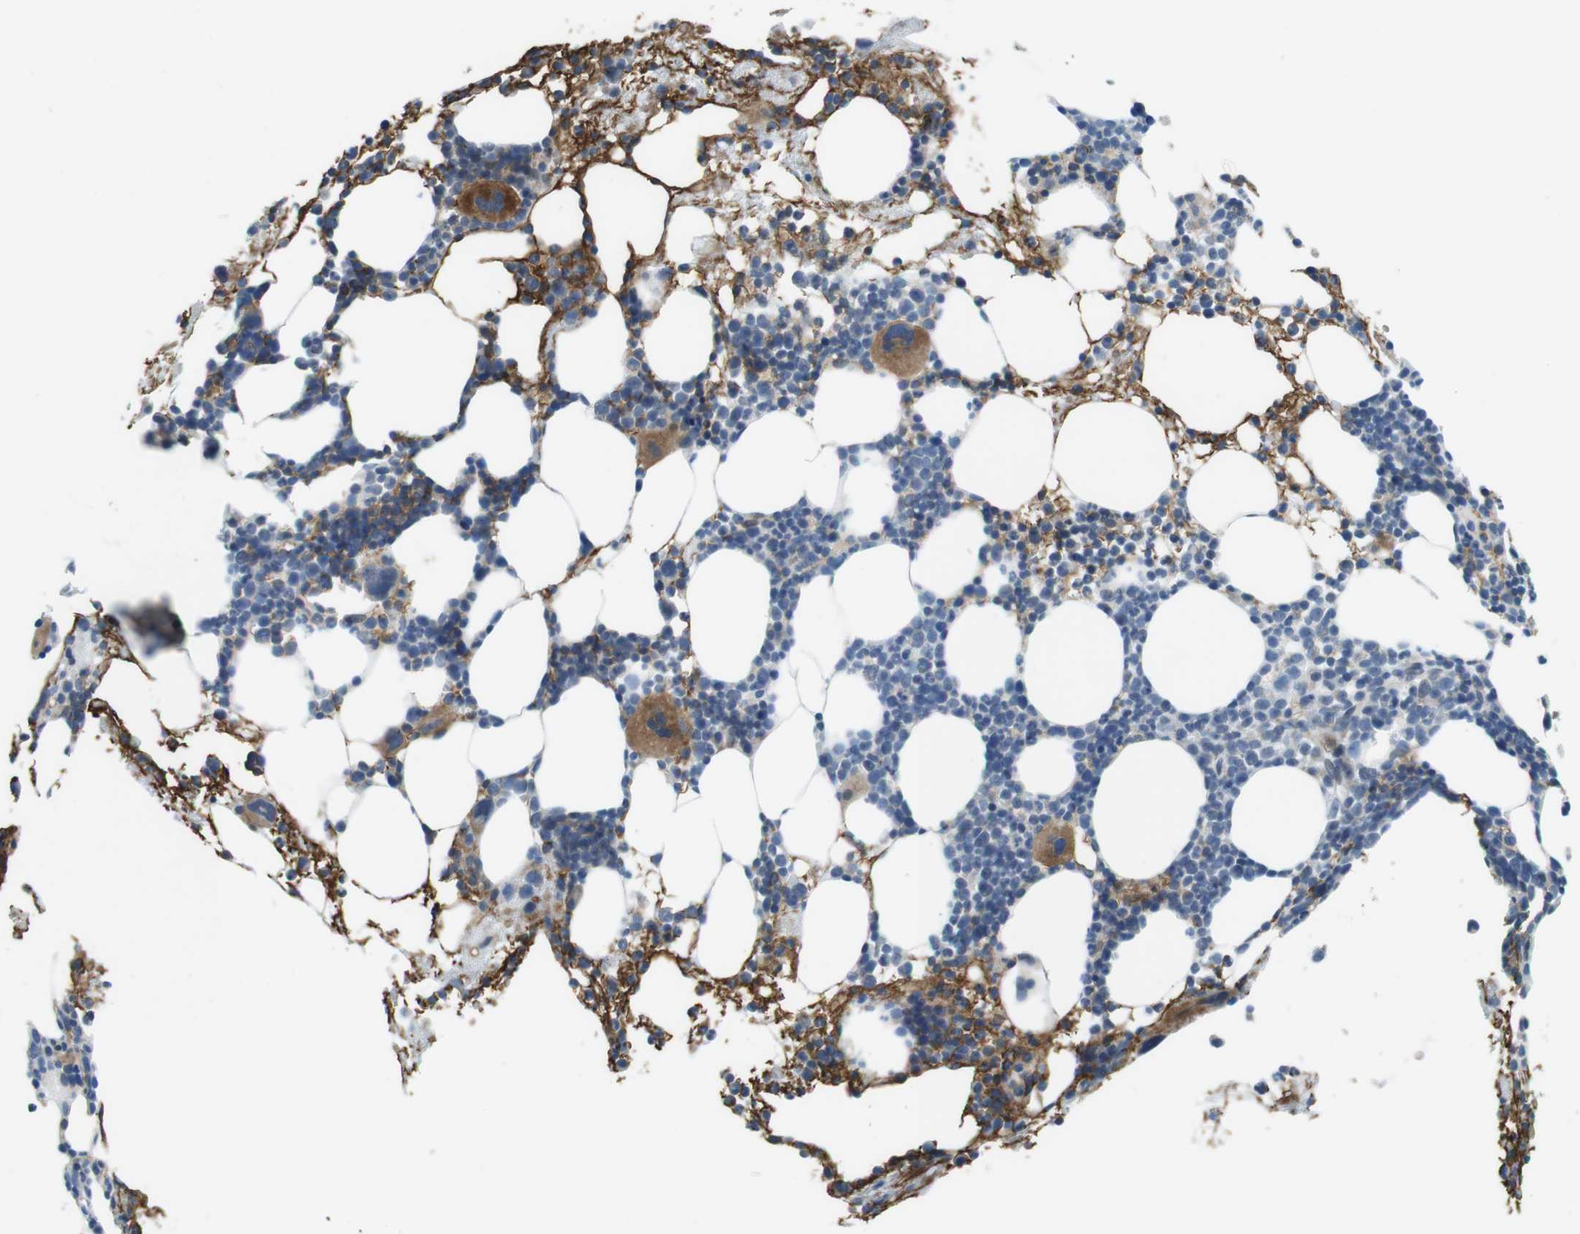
{"staining": {"intensity": "moderate", "quantity": "<25%", "location": "cytoplasmic/membranous"}, "tissue": "bone marrow", "cell_type": "Hematopoietic cells", "image_type": "normal", "snomed": [{"axis": "morphology", "description": "Normal tissue, NOS"}, {"axis": "morphology", "description": "Inflammation, NOS"}, {"axis": "topography", "description": "Bone marrow"}], "caption": "Brown immunohistochemical staining in unremarkable bone marrow exhibits moderate cytoplasmic/membranous staining in about <25% of hematopoietic cells.", "gene": "TYW1", "patient": {"sex": "female", "age": 76}}